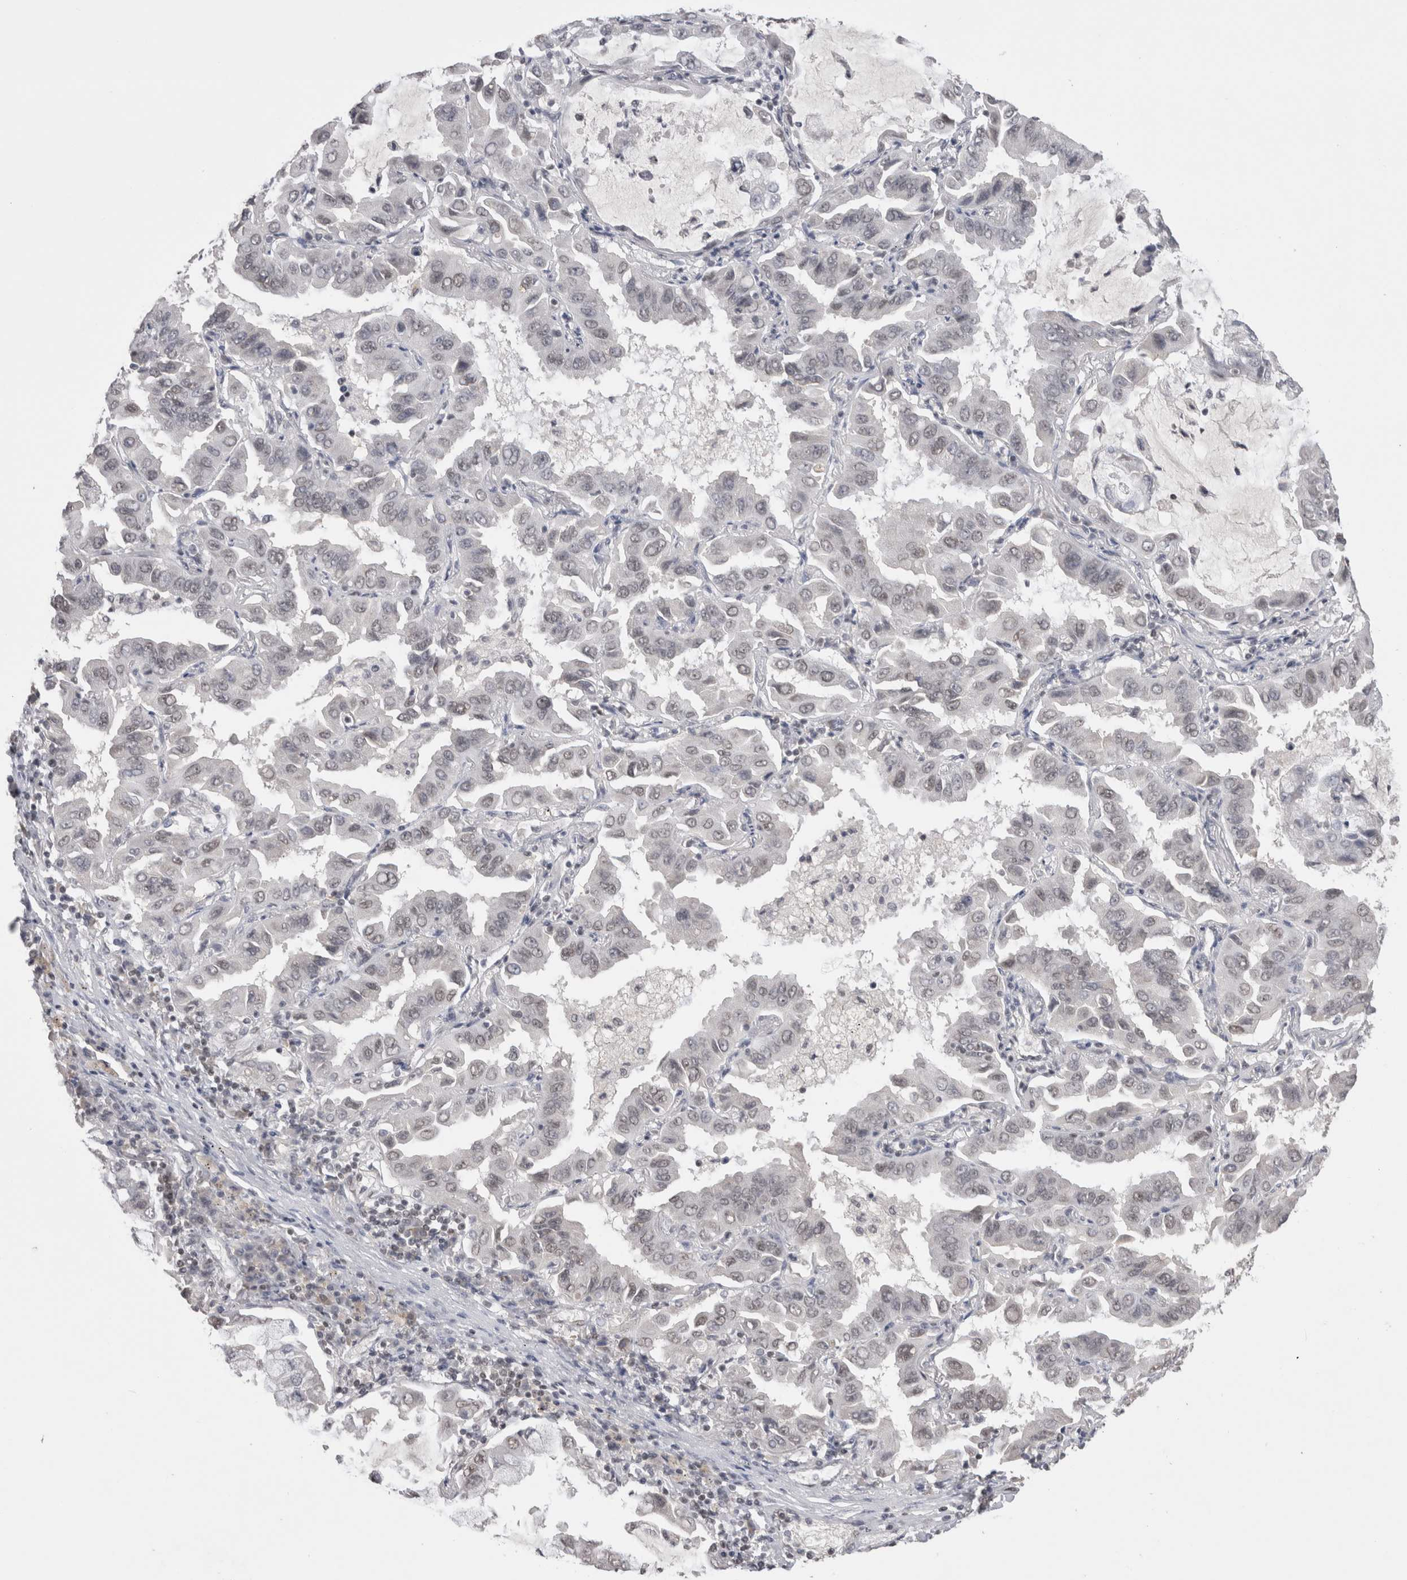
{"staining": {"intensity": "negative", "quantity": "none", "location": "none"}, "tissue": "lung cancer", "cell_type": "Tumor cells", "image_type": "cancer", "snomed": [{"axis": "morphology", "description": "Adenocarcinoma, NOS"}, {"axis": "topography", "description": "Lung"}], "caption": "Tumor cells show no significant protein positivity in lung cancer.", "gene": "DAXX", "patient": {"sex": "male", "age": 64}}